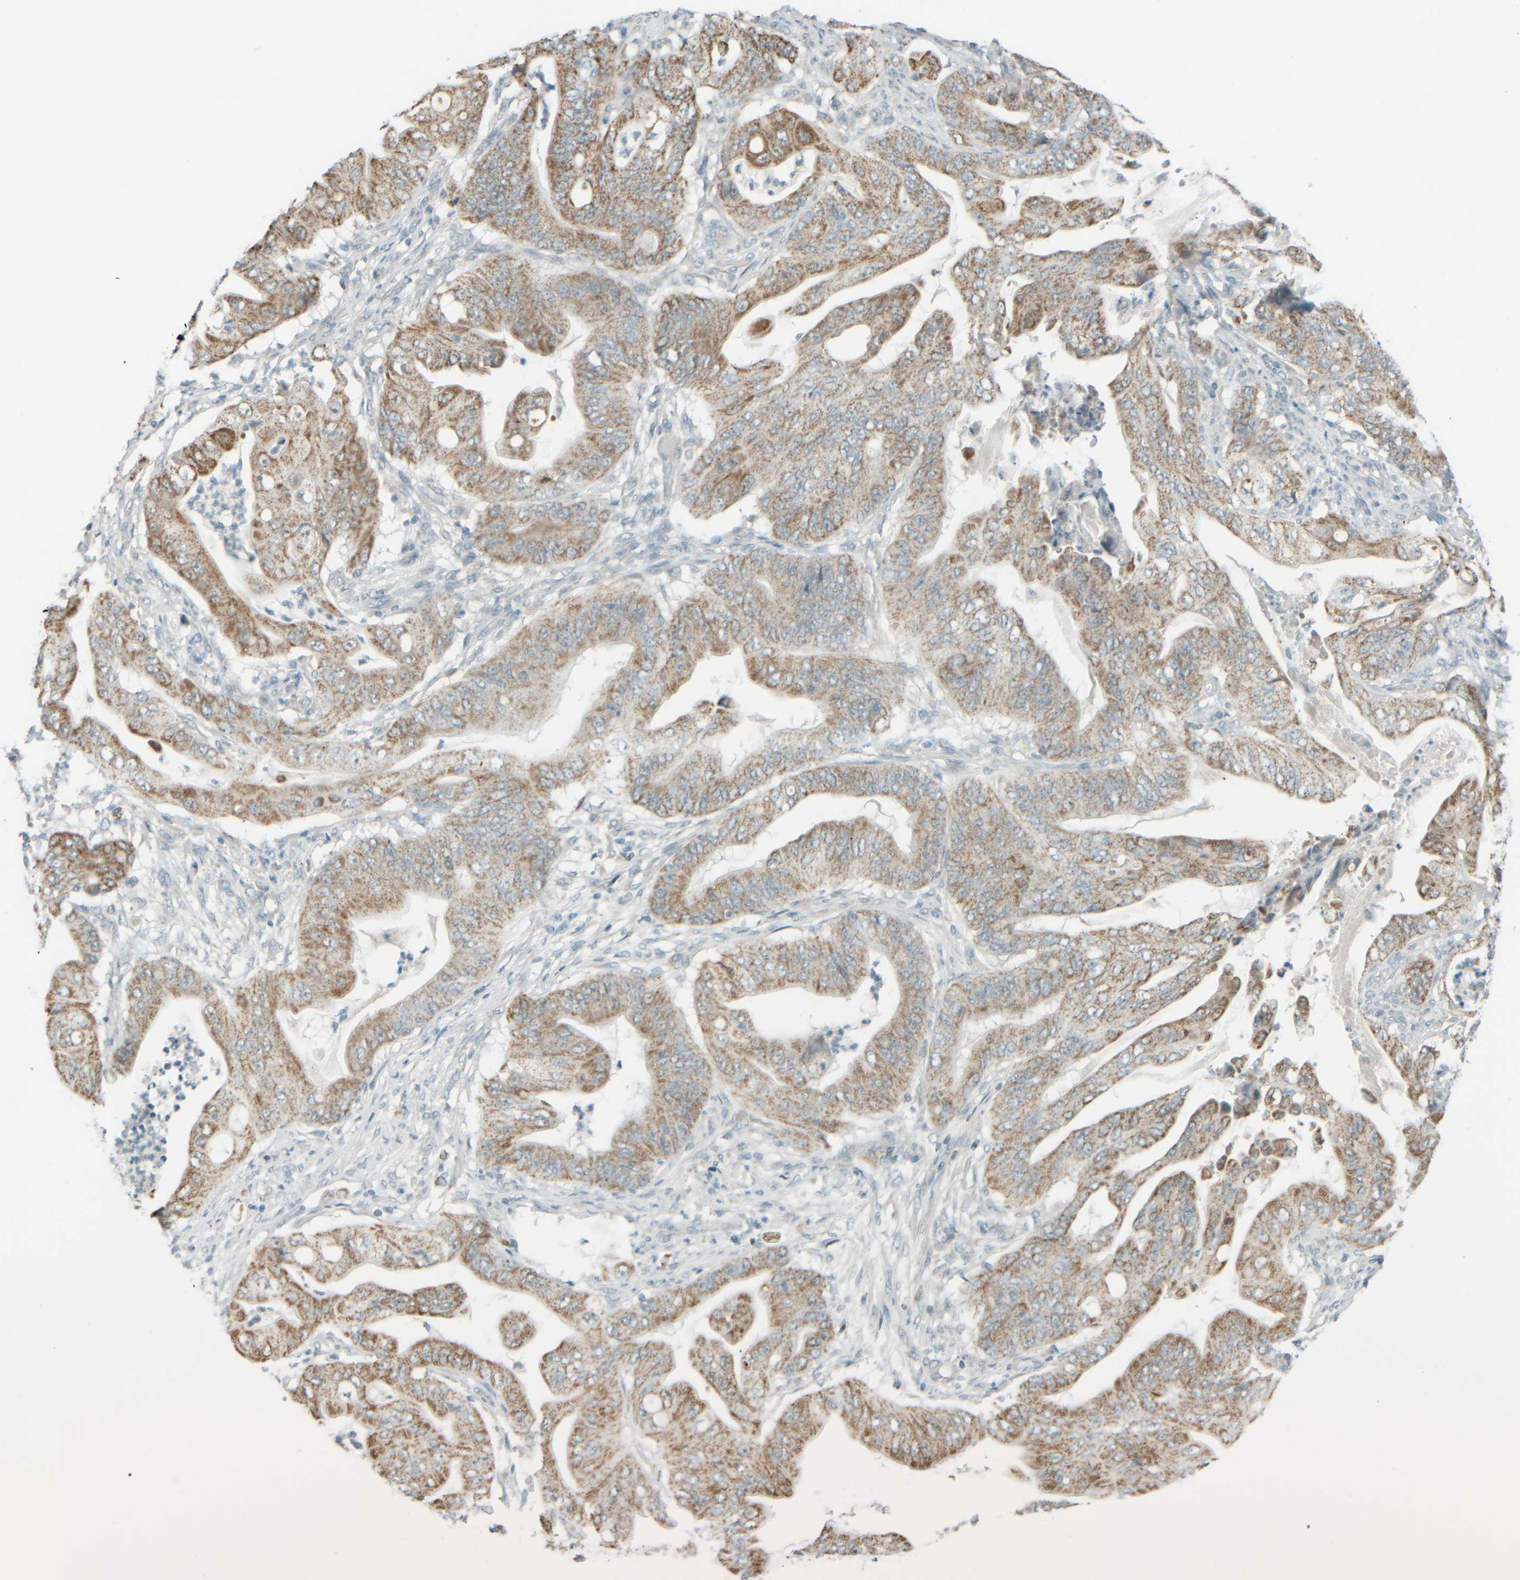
{"staining": {"intensity": "moderate", "quantity": ">75%", "location": "cytoplasmic/membranous"}, "tissue": "stomach cancer", "cell_type": "Tumor cells", "image_type": "cancer", "snomed": [{"axis": "morphology", "description": "Adenocarcinoma, NOS"}, {"axis": "topography", "description": "Stomach"}], "caption": "Immunohistochemistry micrograph of stomach cancer (adenocarcinoma) stained for a protein (brown), which displays medium levels of moderate cytoplasmic/membranous staining in approximately >75% of tumor cells.", "gene": "PTGES3L-AARSD1", "patient": {"sex": "female", "age": 73}}